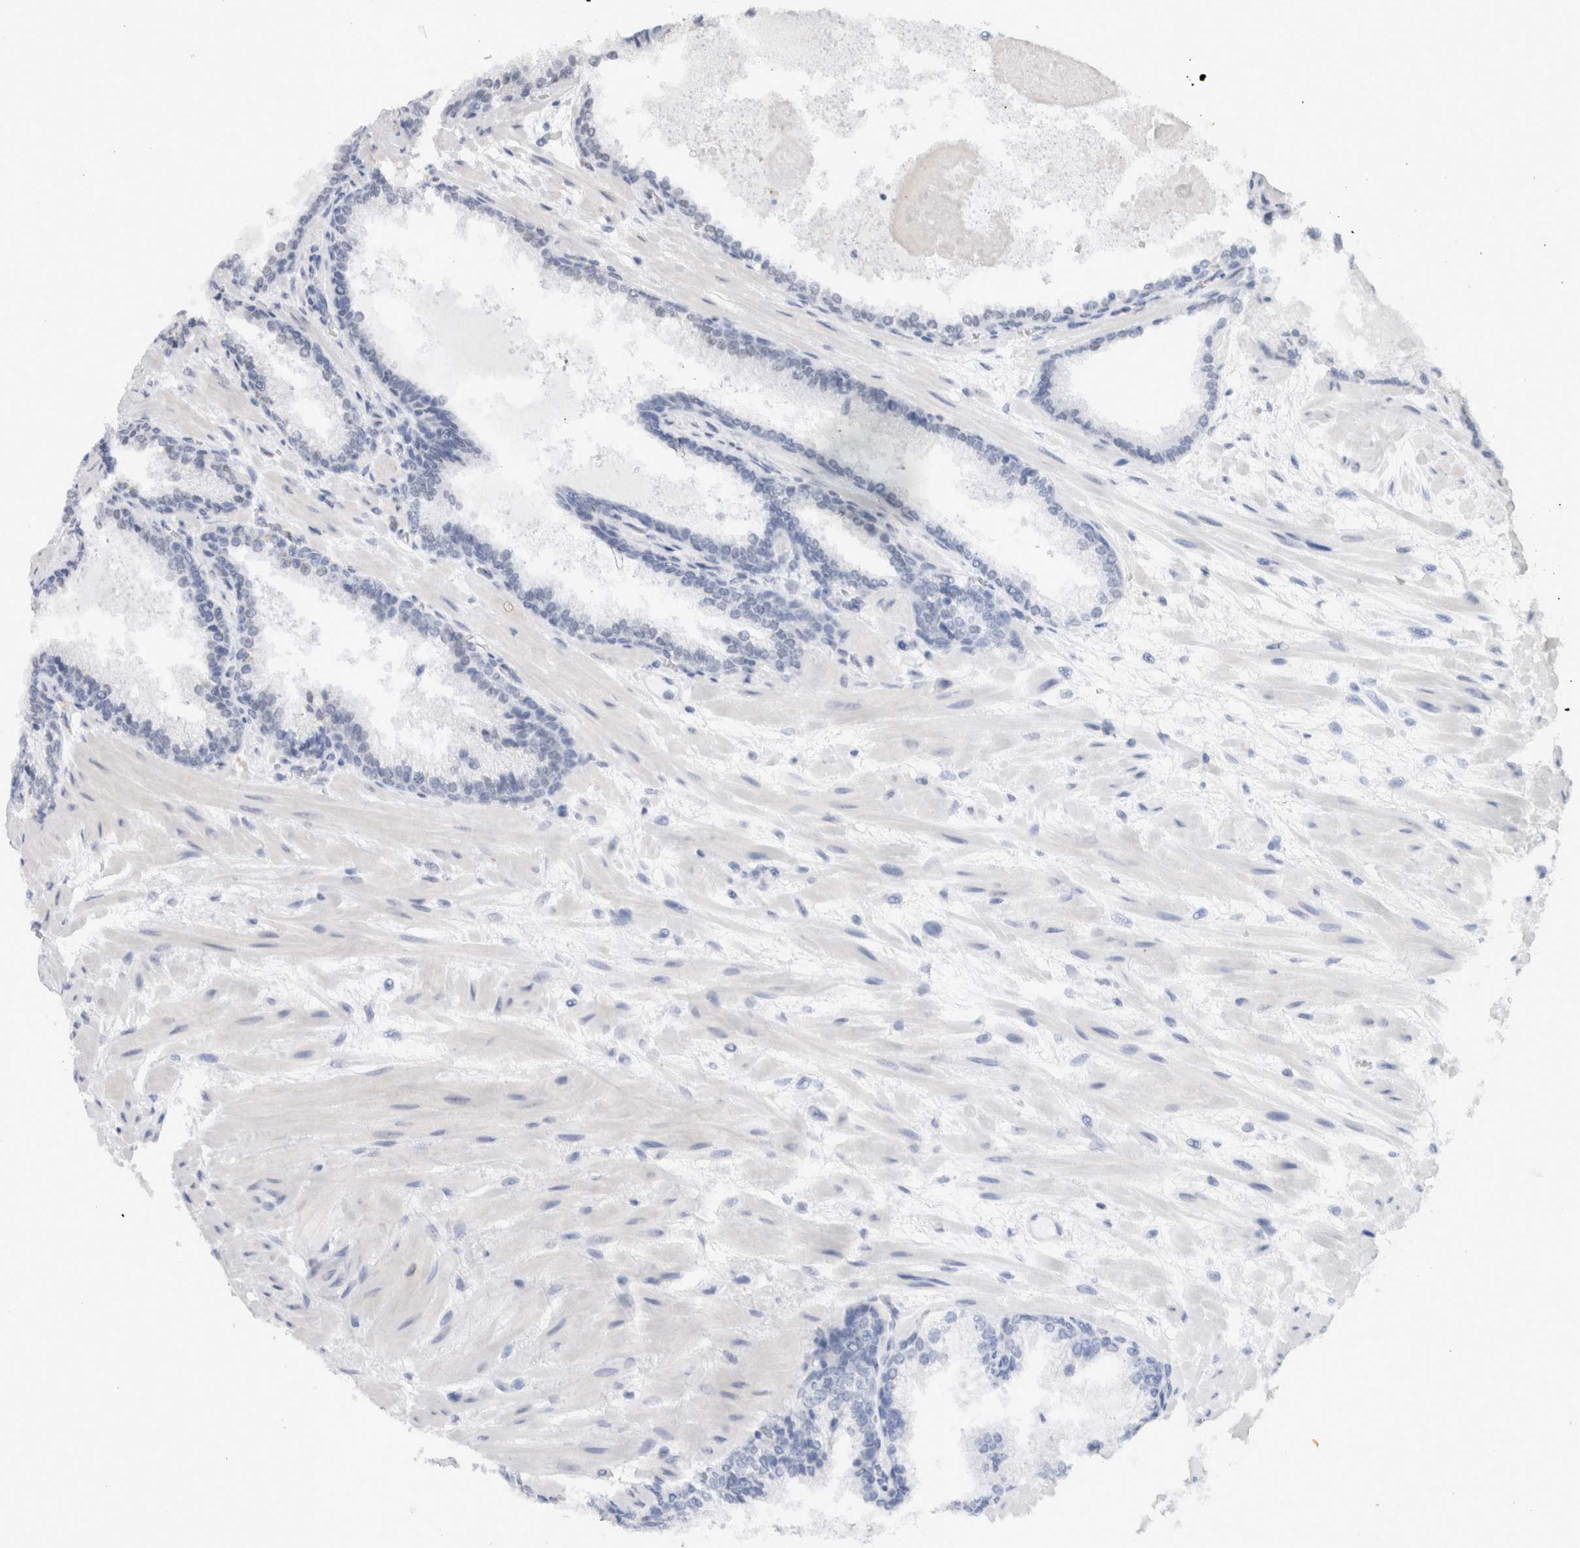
{"staining": {"intensity": "weak", "quantity": "<25%", "location": "nuclear"}, "tissue": "prostate cancer", "cell_type": "Tumor cells", "image_type": "cancer", "snomed": [{"axis": "morphology", "description": "Adenocarcinoma, Low grade"}, {"axis": "topography", "description": "Prostate"}], "caption": "A high-resolution histopathology image shows immunohistochemistry staining of prostate low-grade adenocarcinoma, which displays no significant staining in tumor cells.", "gene": "KEAP1", "patient": {"sex": "male", "age": 63}}